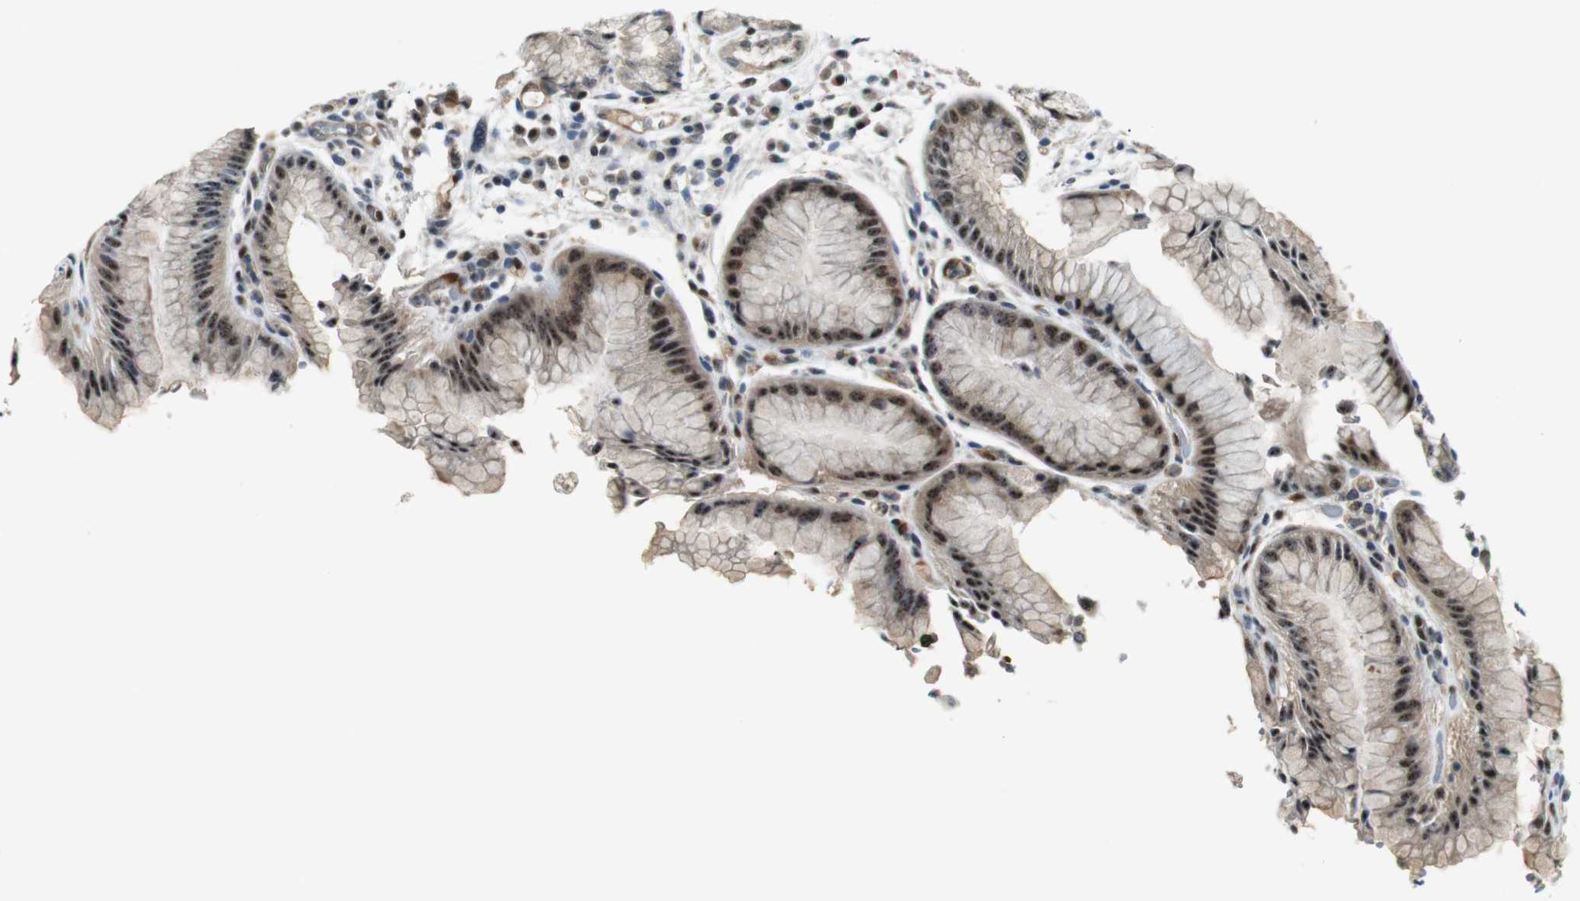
{"staining": {"intensity": "moderate", "quantity": "25%-75%", "location": "cytoplasmic/membranous,nuclear"}, "tissue": "stomach", "cell_type": "Glandular cells", "image_type": "normal", "snomed": [{"axis": "morphology", "description": "Normal tissue, NOS"}, {"axis": "topography", "description": "Stomach, upper"}], "caption": "The immunohistochemical stain labels moderate cytoplasmic/membranous,nuclear expression in glandular cells of normal stomach. (Brightfield microscopy of DAB IHC at high magnification).", "gene": "LXN", "patient": {"sex": "male", "age": 72}}